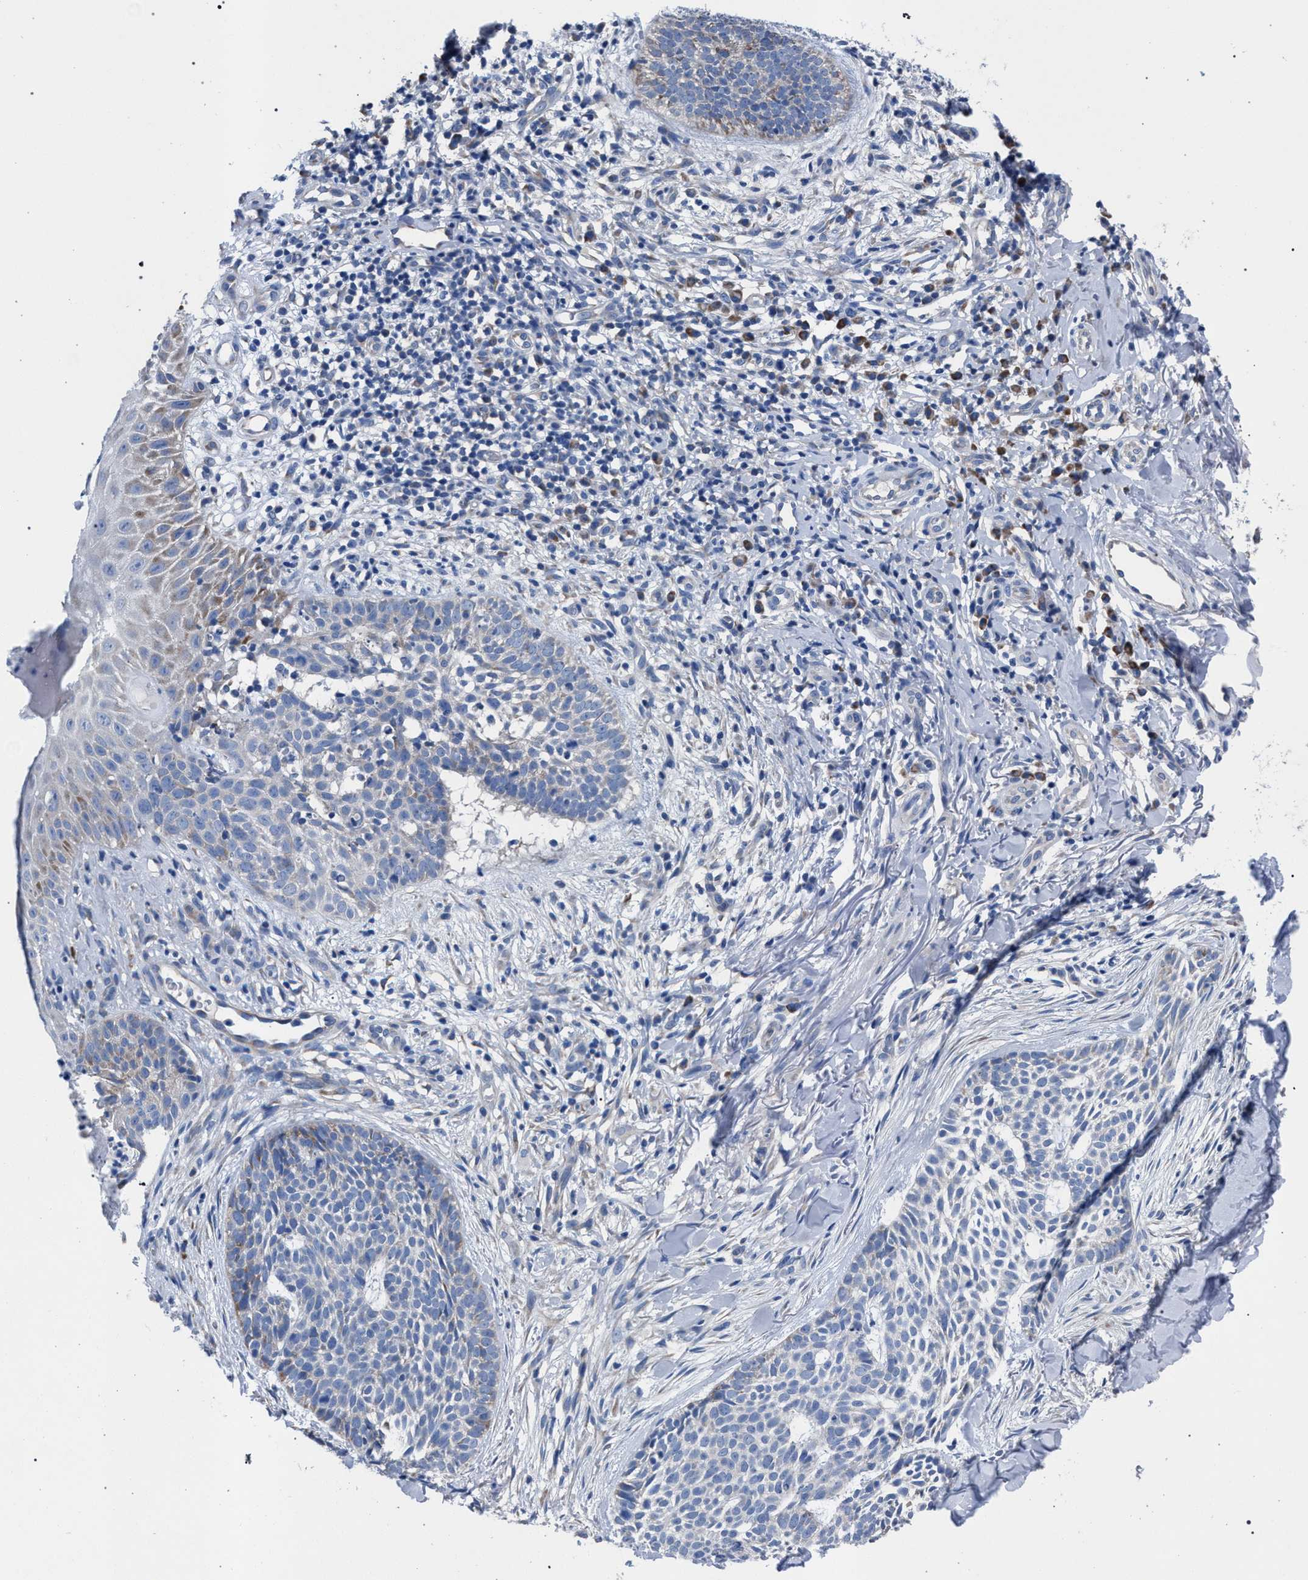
{"staining": {"intensity": "weak", "quantity": "<25%", "location": "cytoplasmic/membranous"}, "tissue": "skin cancer", "cell_type": "Tumor cells", "image_type": "cancer", "snomed": [{"axis": "morphology", "description": "Normal tissue, NOS"}, {"axis": "morphology", "description": "Basal cell carcinoma"}, {"axis": "topography", "description": "Skin"}], "caption": "Protein analysis of basal cell carcinoma (skin) demonstrates no significant expression in tumor cells.", "gene": "CRYZ", "patient": {"sex": "male", "age": 67}}